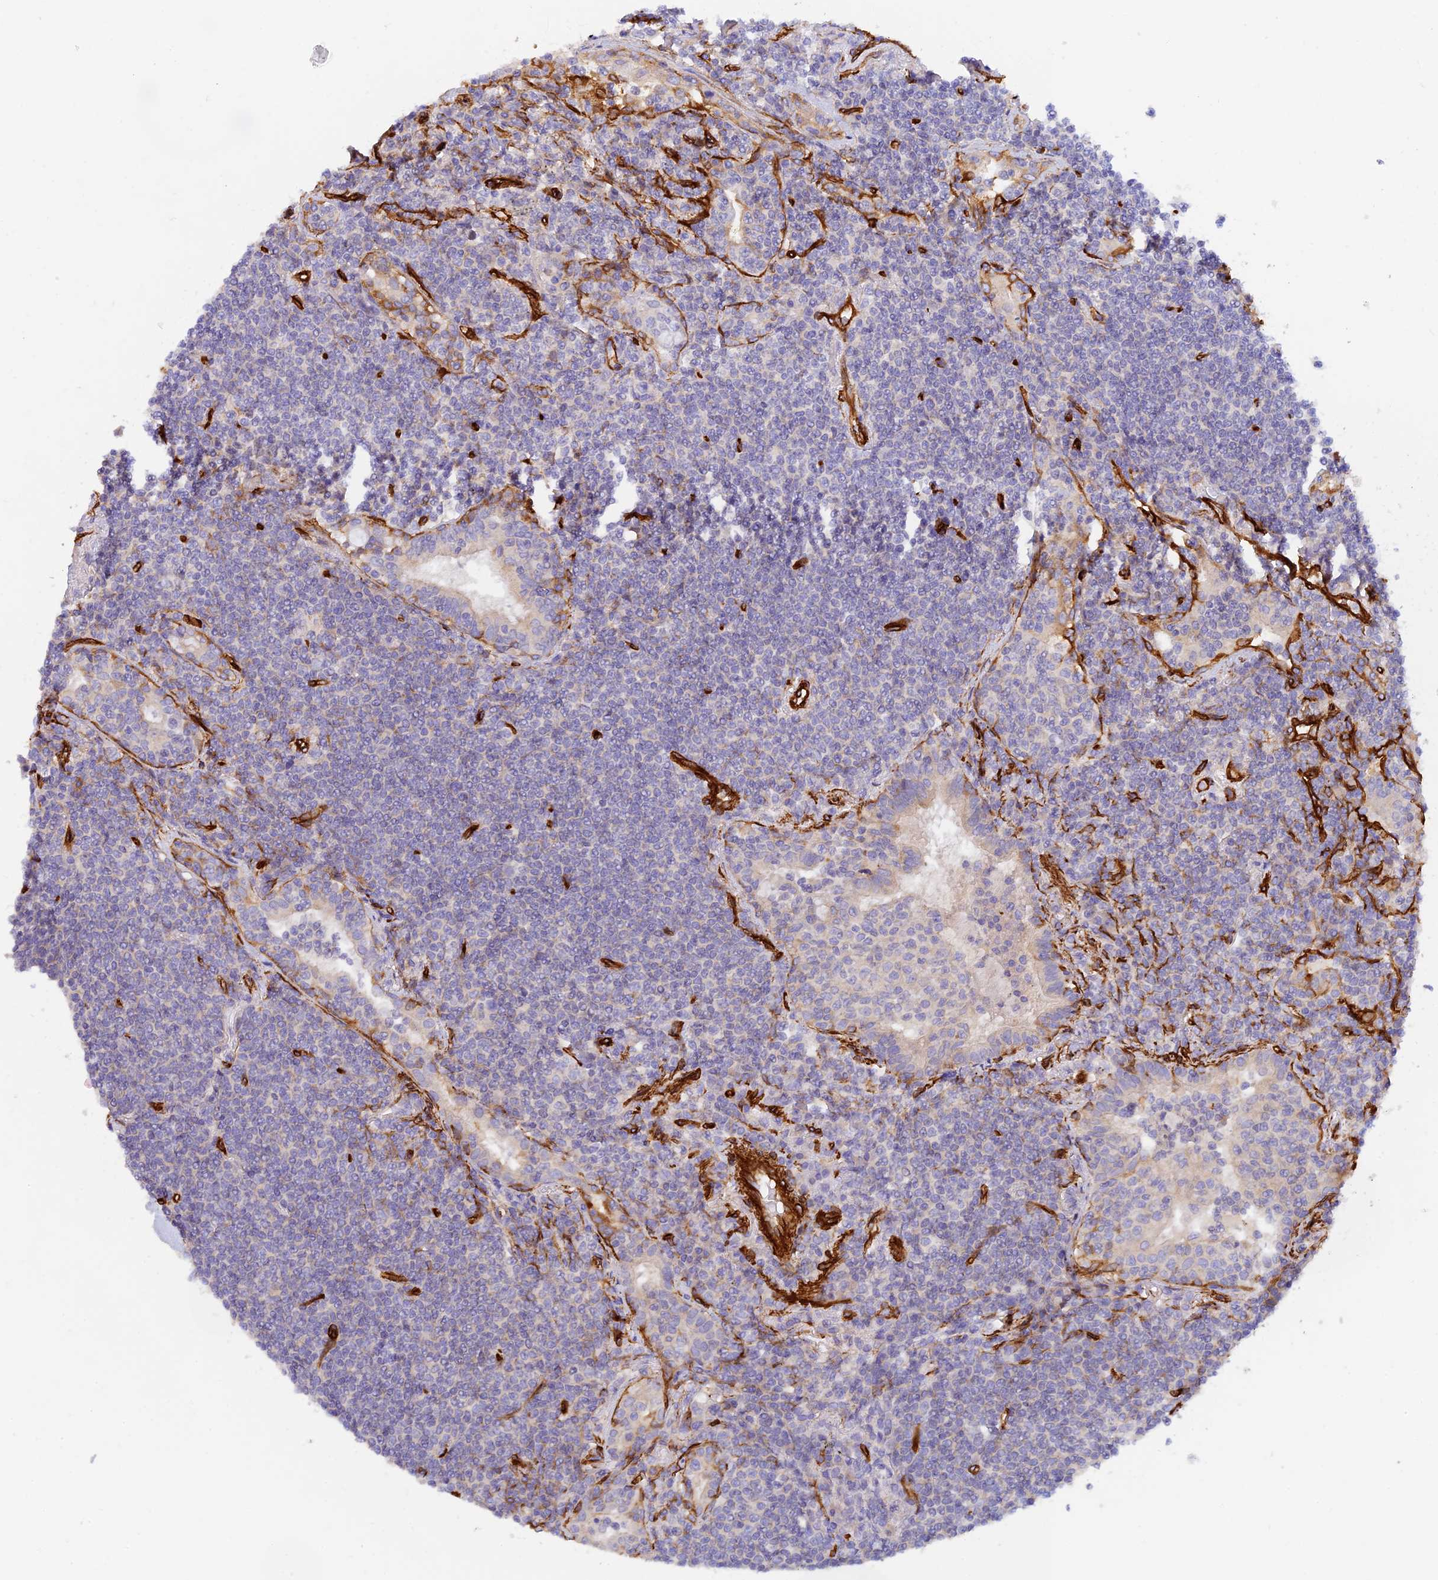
{"staining": {"intensity": "negative", "quantity": "none", "location": "none"}, "tissue": "lymphoma", "cell_type": "Tumor cells", "image_type": "cancer", "snomed": [{"axis": "morphology", "description": "Malignant lymphoma, non-Hodgkin's type, Low grade"}, {"axis": "topography", "description": "Lung"}], "caption": "Malignant lymphoma, non-Hodgkin's type (low-grade) stained for a protein using immunohistochemistry (IHC) exhibits no expression tumor cells.", "gene": "MYO9A", "patient": {"sex": "female", "age": 71}}